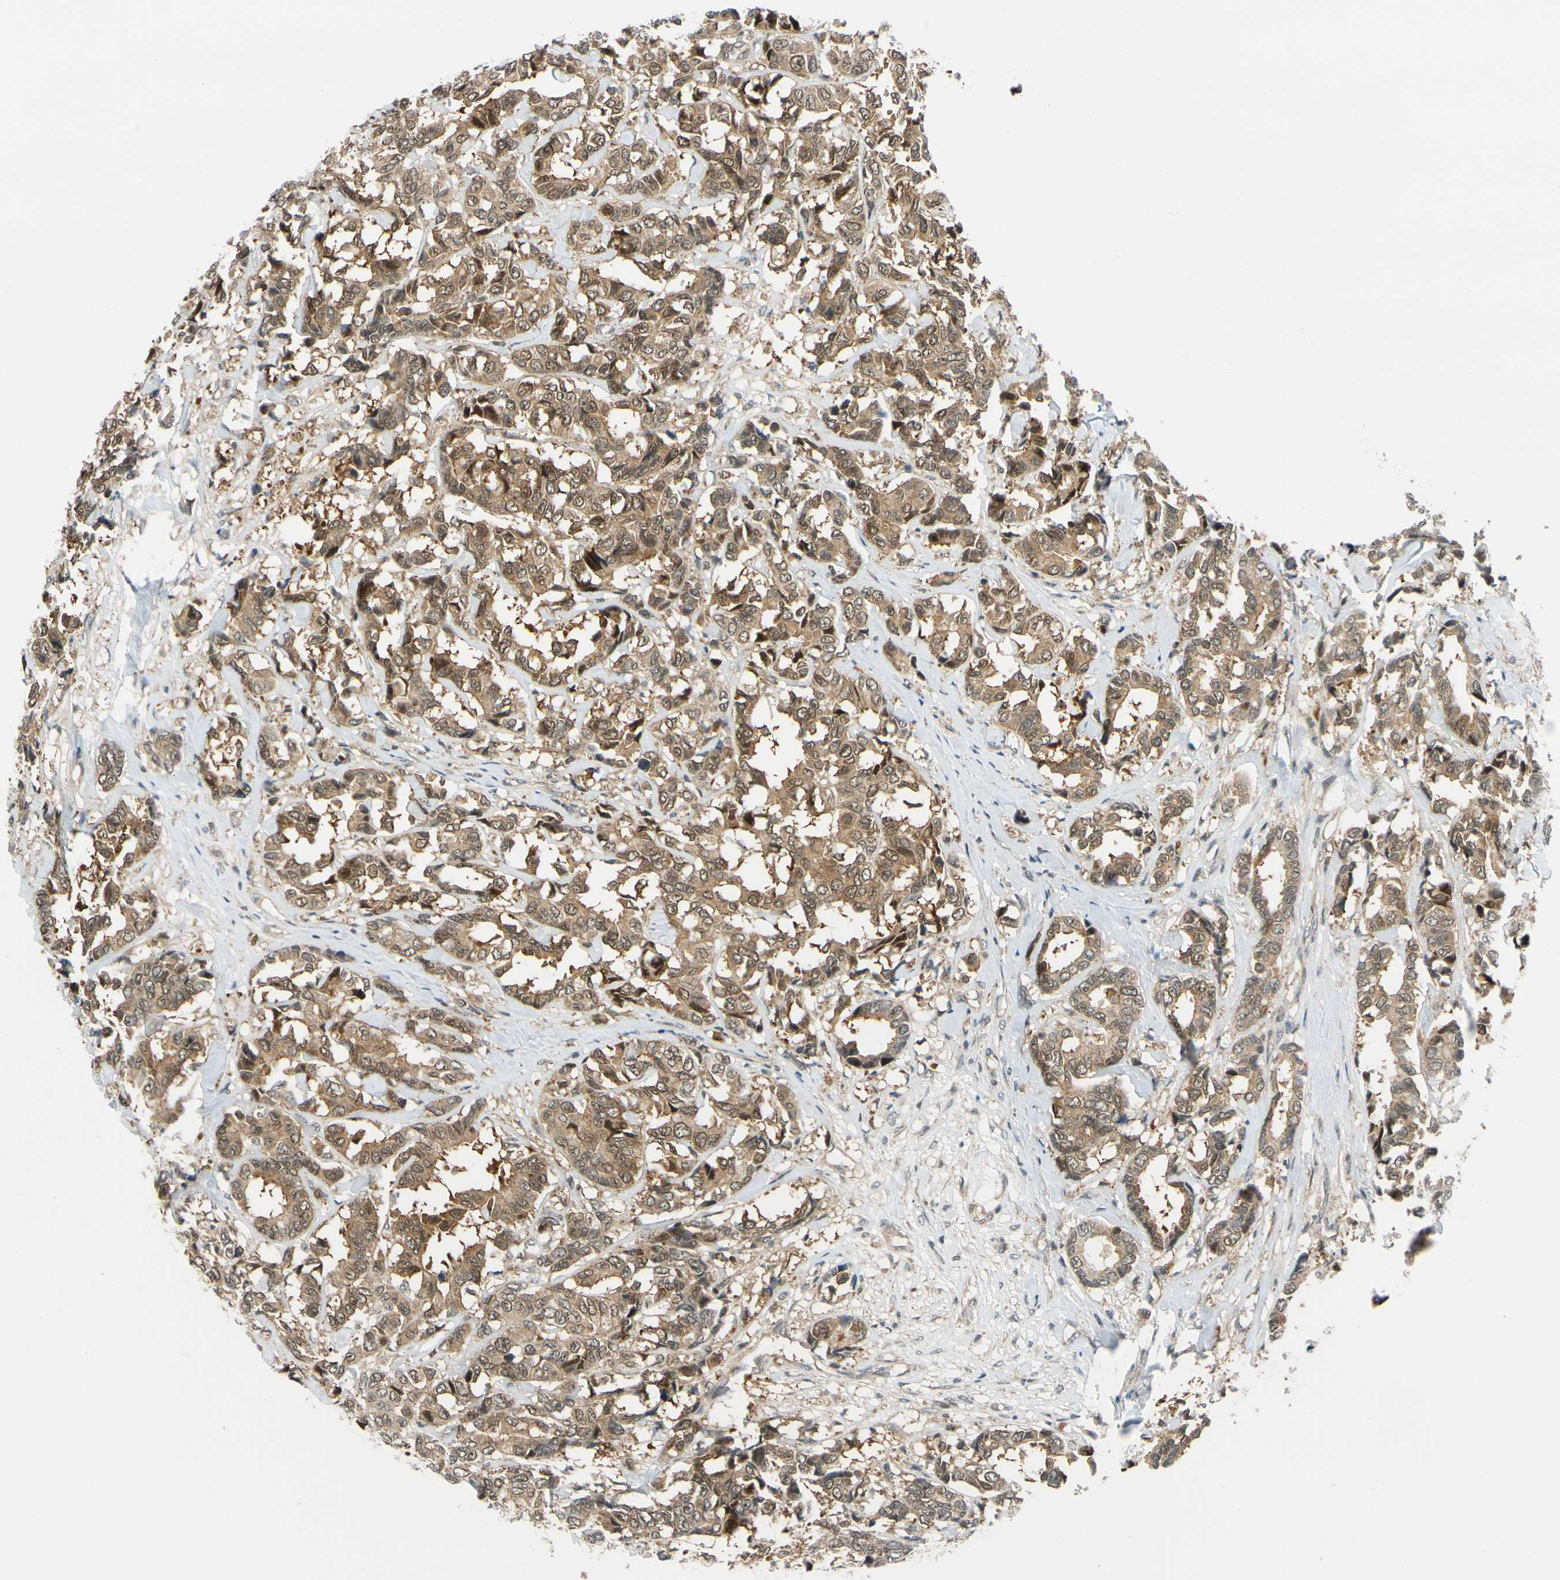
{"staining": {"intensity": "moderate", "quantity": ">75%", "location": "cytoplasmic/membranous"}, "tissue": "breast cancer", "cell_type": "Tumor cells", "image_type": "cancer", "snomed": [{"axis": "morphology", "description": "Duct carcinoma"}, {"axis": "topography", "description": "Breast"}], "caption": "Breast cancer tissue exhibits moderate cytoplasmic/membranous staining in about >75% of tumor cells, visualized by immunohistochemistry. (DAB (3,3'-diaminobenzidine) IHC, brown staining for protein, blue staining for nuclei).", "gene": "MAPK9", "patient": {"sex": "female", "age": 87}}